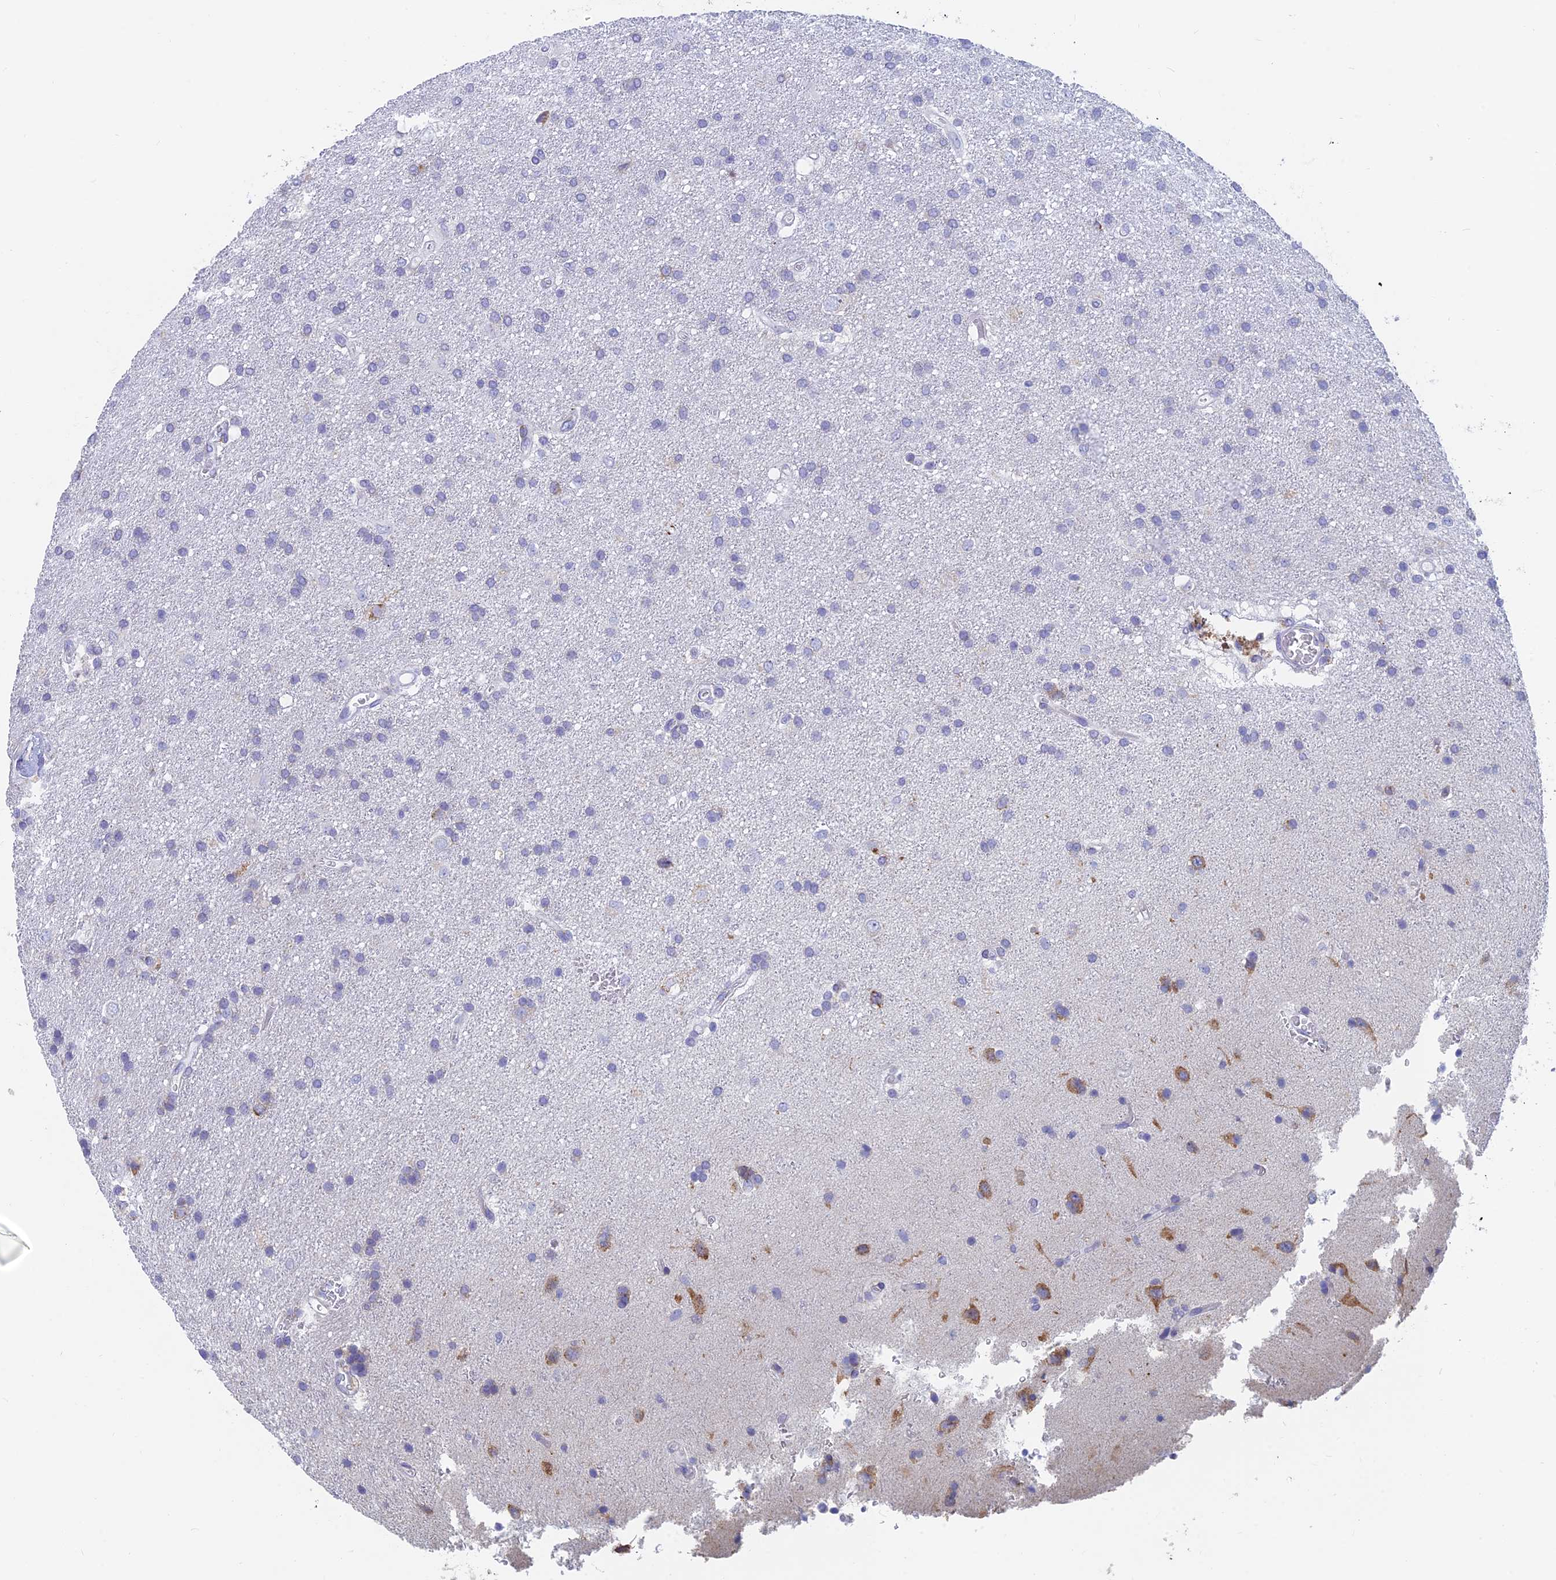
{"staining": {"intensity": "moderate", "quantity": "<25%", "location": "cytoplasmic/membranous"}, "tissue": "glioma", "cell_type": "Tumor cells", "image_type": "cancer", "snomed": [{"axis": "morphology", "description": "Glioma, malignant, Low grade"}, {"axis": "topography", "description": "Brain"}], "caption": "The histopathology image reveals immunohistochemical staining of glioma. There is moderate cytoplasmic/membranous expression is identified in about <25% of tumor cells. (DAB IHC with brightfield microscopy, high magnification).", "gene": "WDR35", "patient": {"sex": "male", "age": 66}}